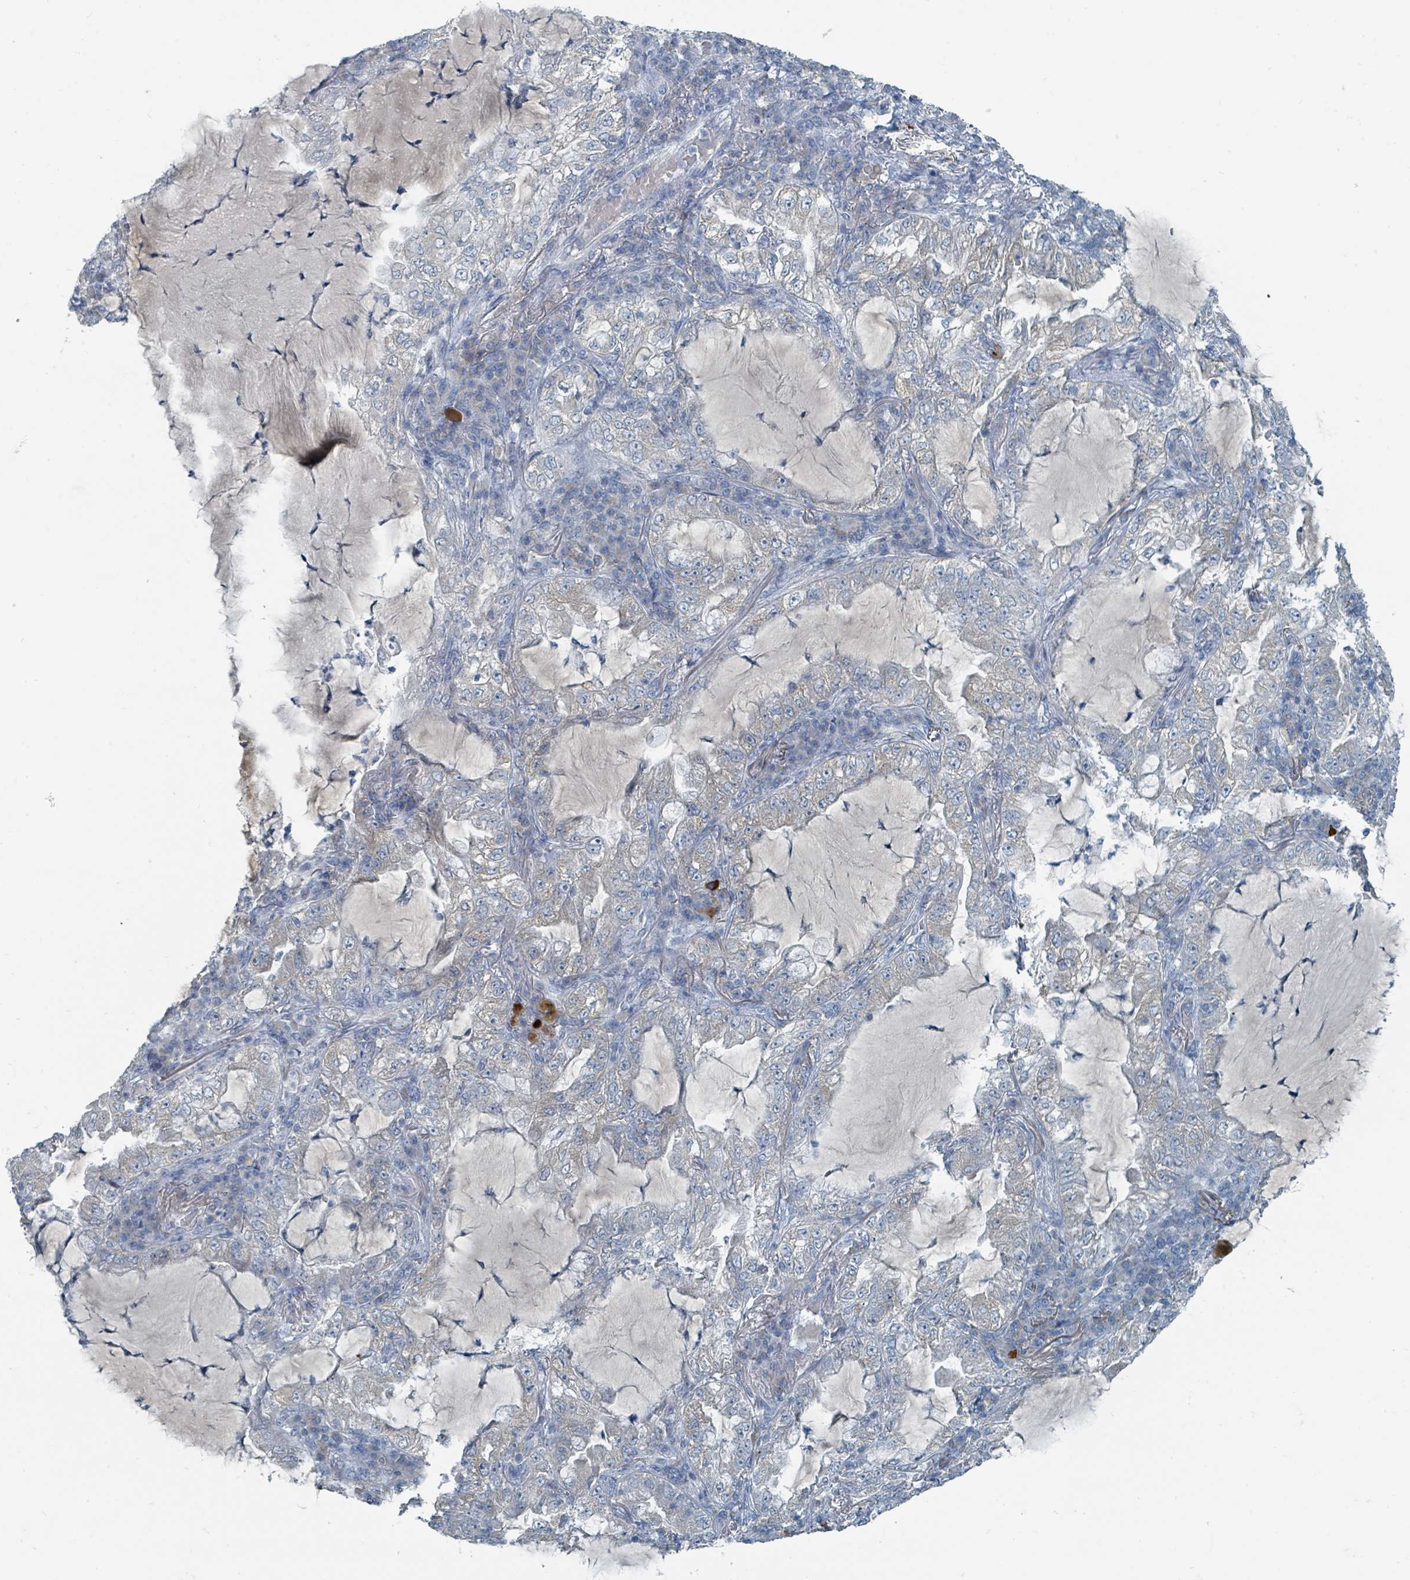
{"staining": {"intensity": "negative", "quantity": "none", "location": "none"}, "tissue": "lung cancer", "cell_type": "Tumor cells", "image_type": "cancer", "snomed": [{"axis": "morphology", "description": "Adenocarcinoma, NOS"}, {"axis": "topography", "description": "Lung"}], "caption": "Tumor cells show no significant protein expression in lung cancer. The staining was performed using DAB to visualize the protein expression in brown, while the nuclei were stained in blue with hematoxylin (Magnification: 20x).", "gene": "RASA4", "patient": {"sex": "female", "age": 73}}